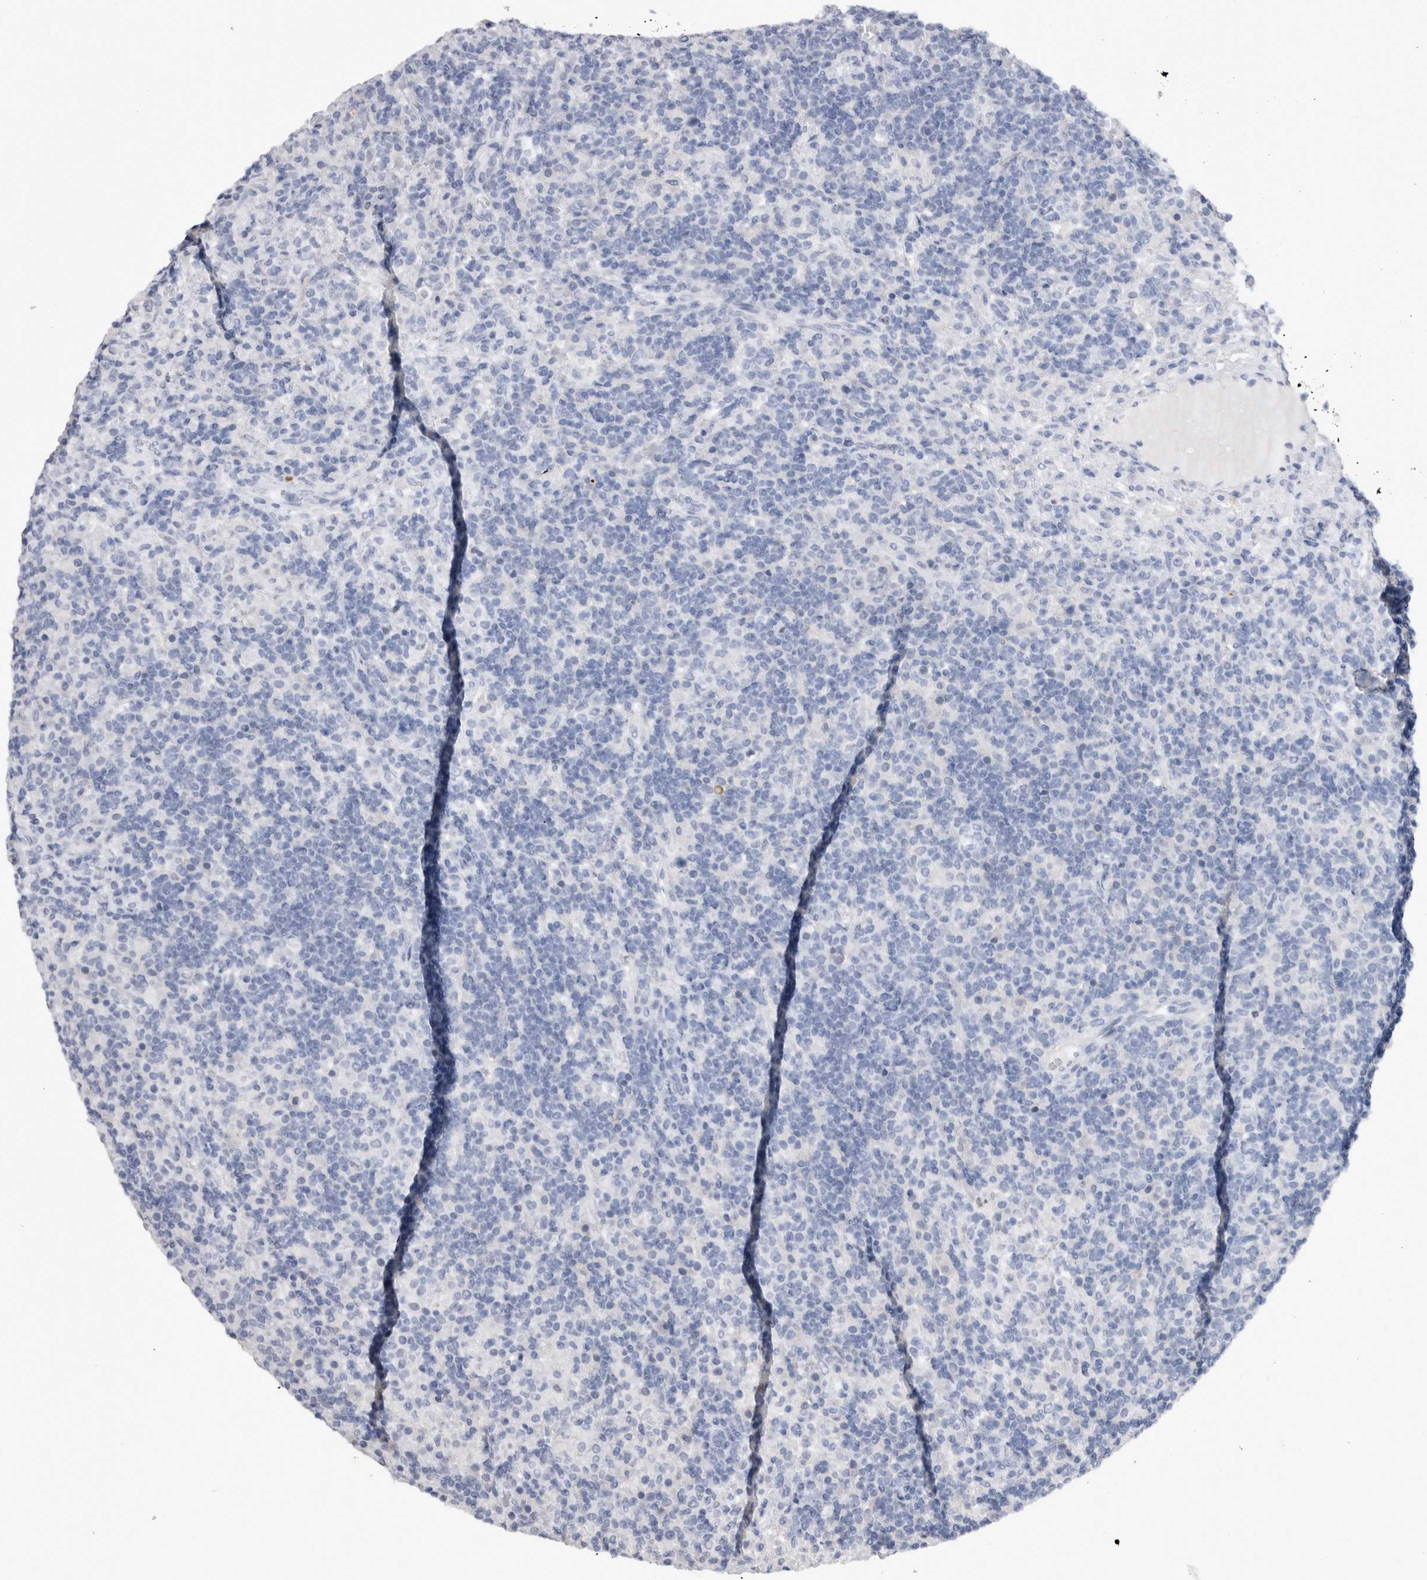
{"staining": {"intensity": "negative", "quantity": "none", "location": "none"}, "tissue": "lymphoma", "cell_type": "Tumor cells", "image_type": "cancer", "snomed": [{"axis": "morphology", "description": "Hodgkin's disease, NOS"}, {"axis": "topography", "description": "Lymph node"}], "caption": "The histopathology image shows no staining of tumor cells in Hodgkin's disease. (Brightfield microscopy of DAB (3,3'-diaminobenzidine) immunohistochemistry (IHC) at high magnification).", "gene": "ADAM2", "patient": {"sex": "male", "age": 70}}